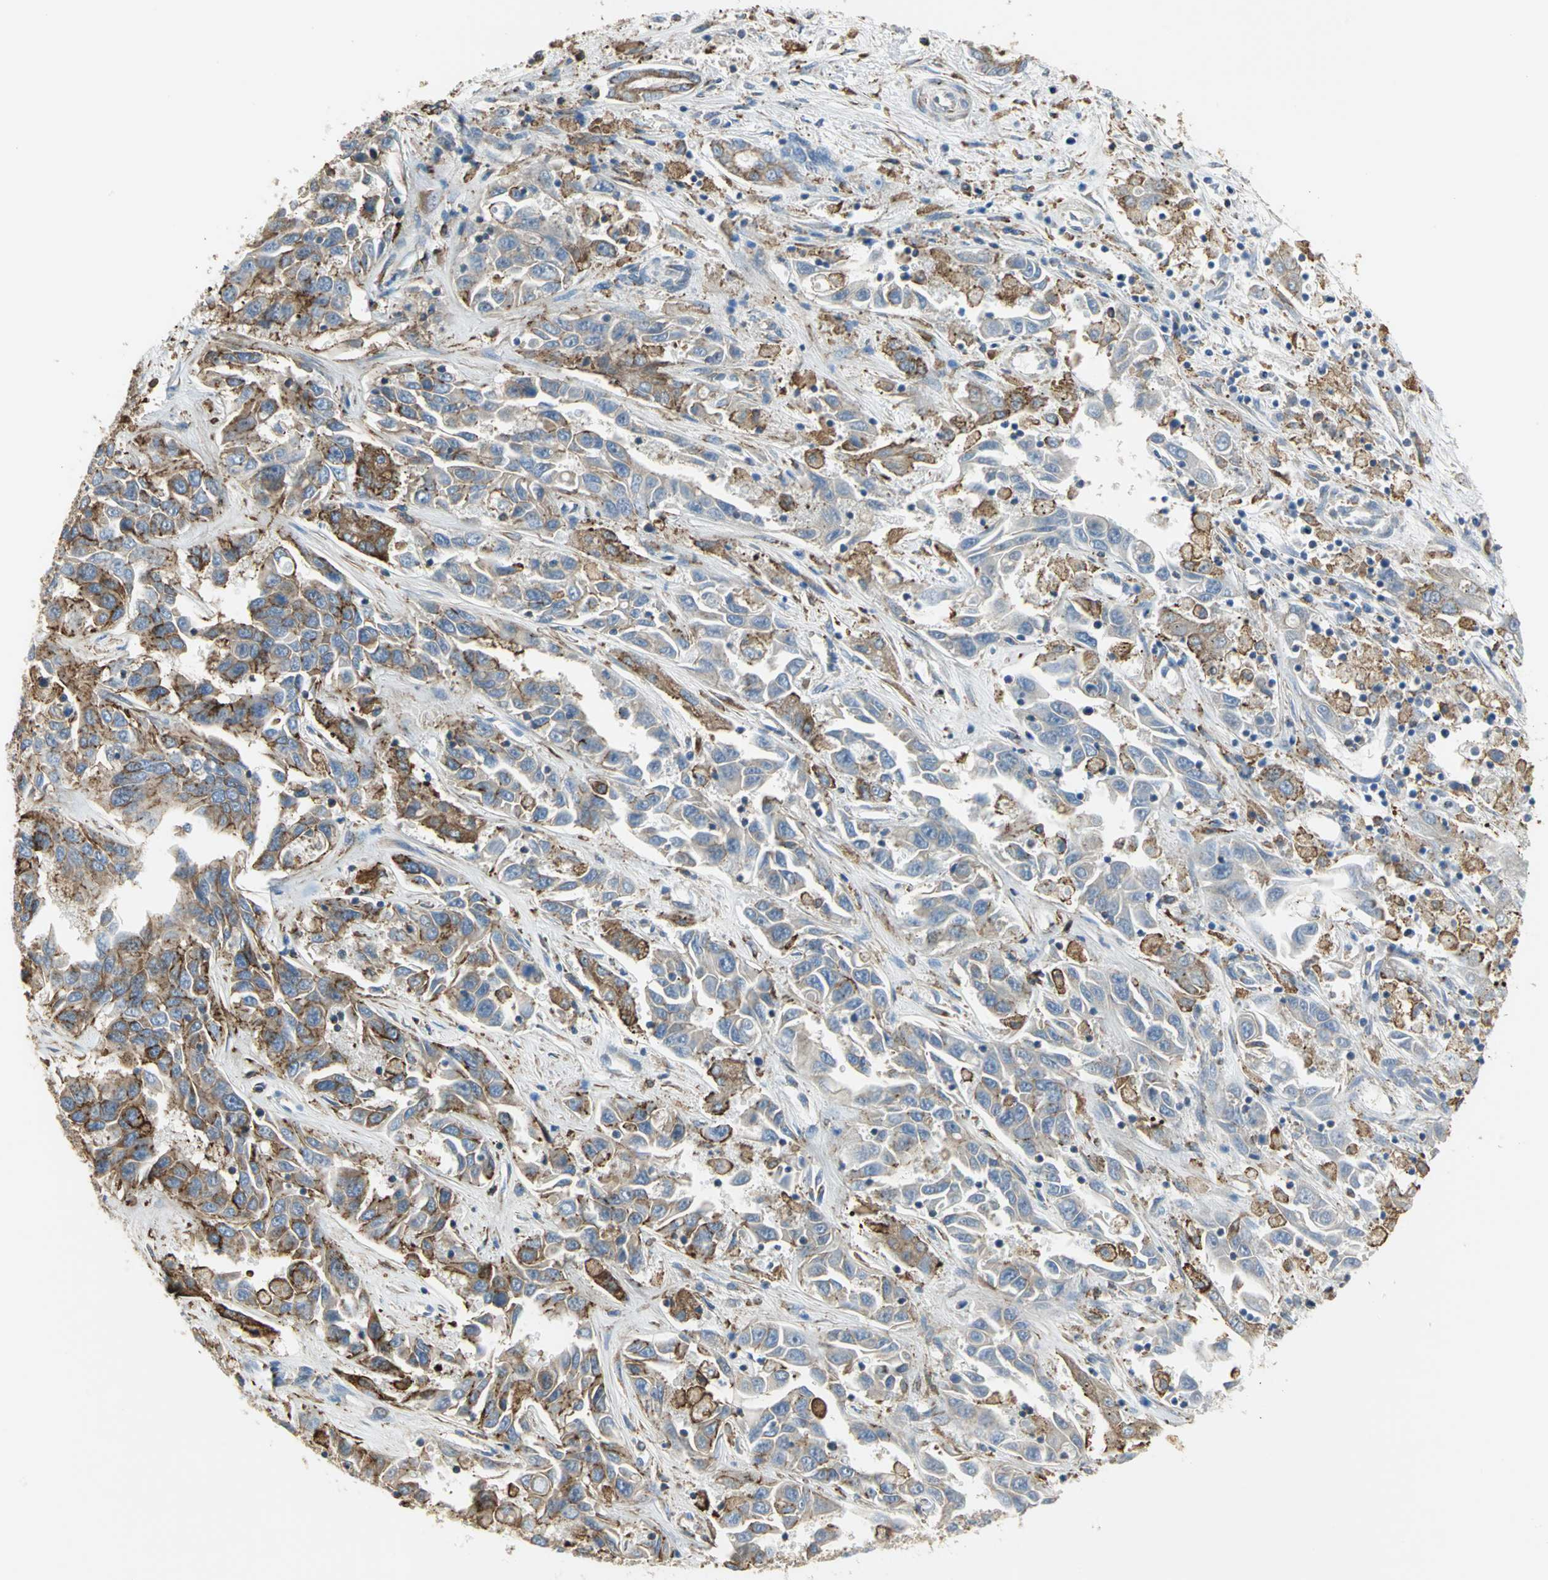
{"staining": {"intensity": "moderate", "quantity": ">75%", "location": "cytoplasmic/membranous"}, "tissue": "liver cancer", "cell_type": "Tumor cells", "image_type": "cancer", "snomed": [{"axis": "morphology", "description": "Cholangiocarcinoma"}, {"axis": "topography", "description": "Liver"}], "caption": "This micrograph demonstrates immunohistochemistry staining of cholangiocarcinoma (liver), with medium moderate cytoplasmic/membranous staining in approximately >75% of tumor cells.", "gene": "SDF2L1", "patient": {"sex": "female", "age": 52}}